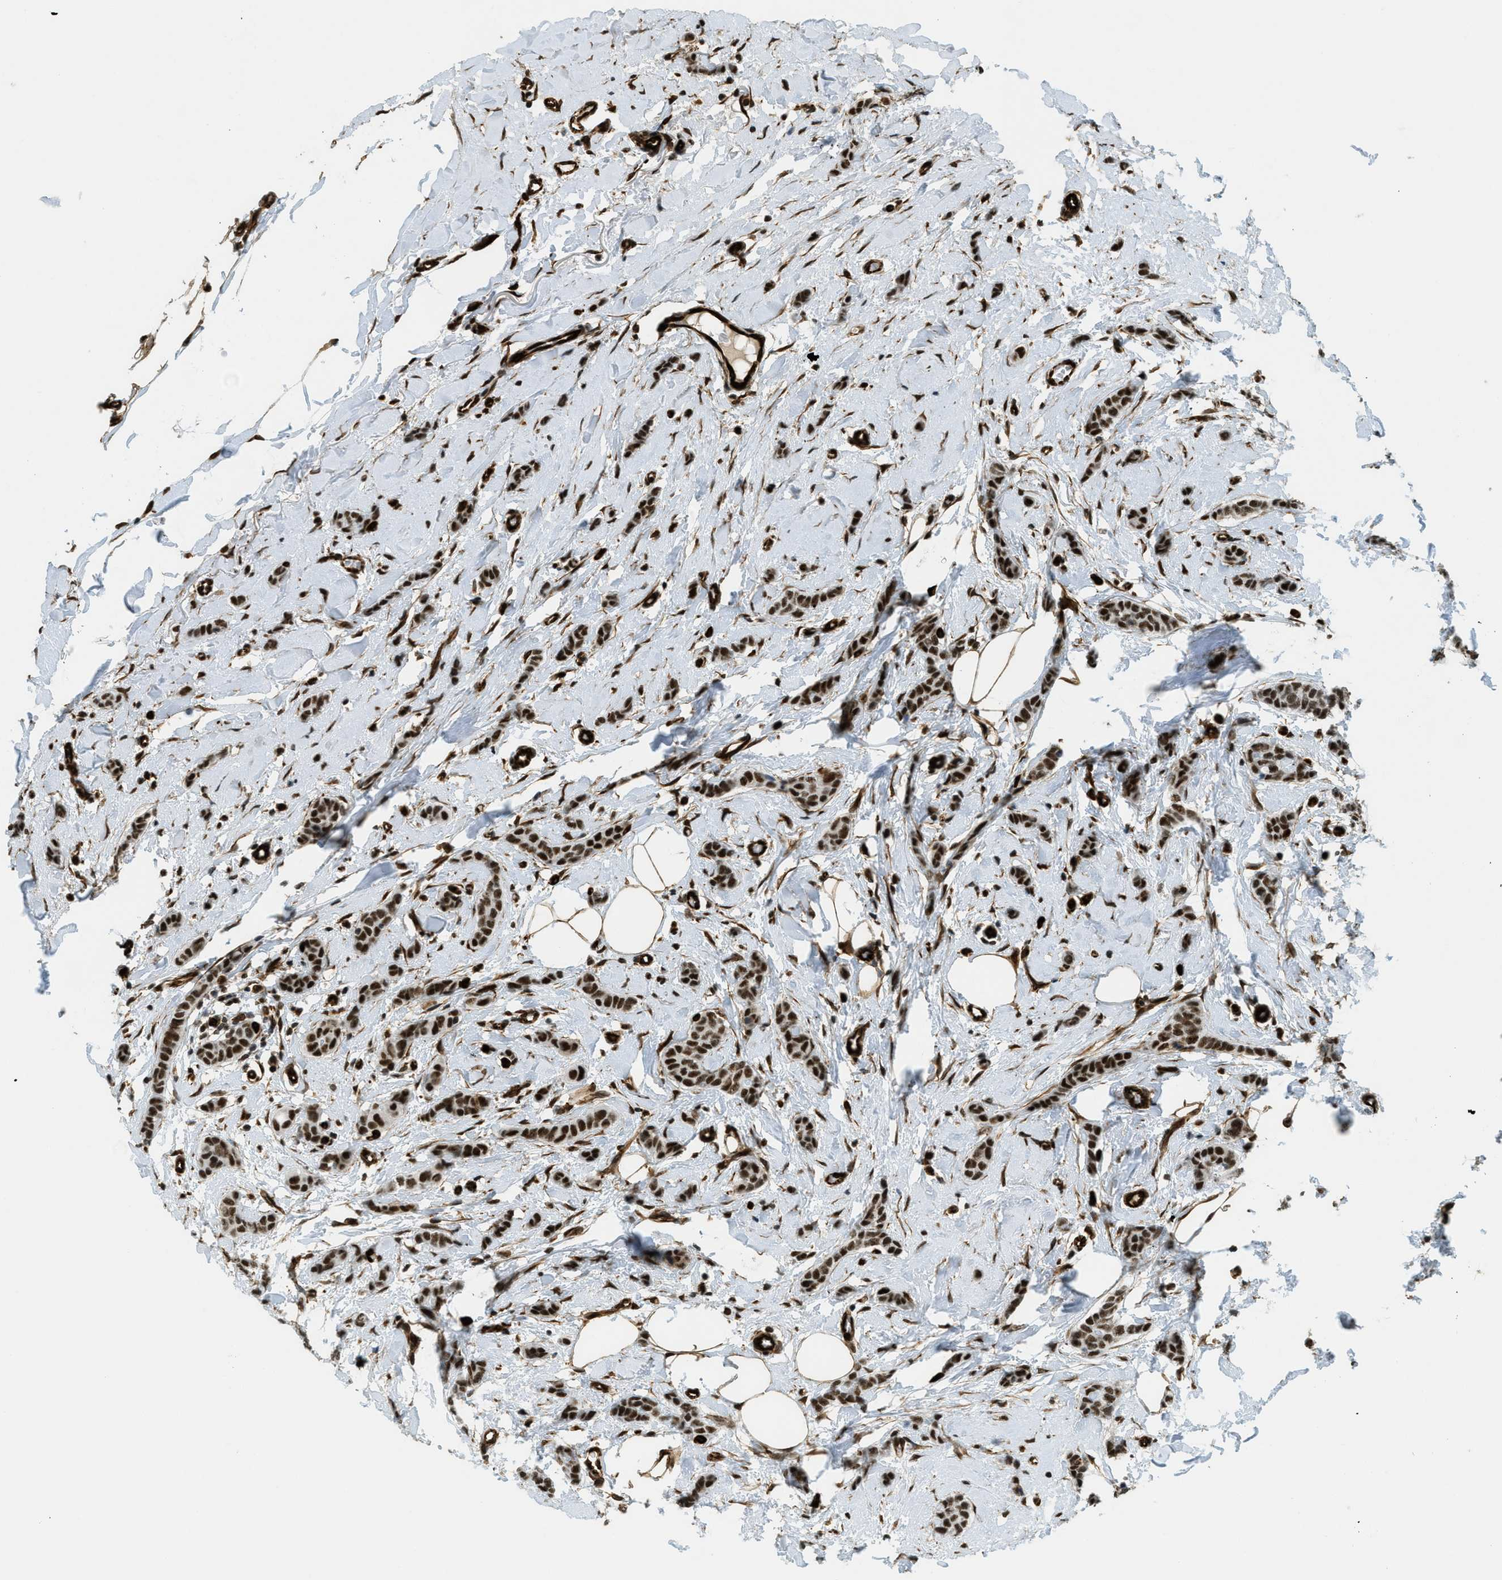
{"staining": {"intensity": "strong", "quantity": ">75%", "location": "nuclear"}, "tissue": "breast cancer", "cell_type": "Tumor cells", "image_type": "cancer", "snomed": [{"axis": "morphology", "description": "Lobular carcinoma"}, {"axis": "topography", "description": "Skin"}, {"axis": "topography", "description": "Breast"}], "caption": "Human lobular carcinoma (breast) stained with a protein marker shows strong staining in tumor cells.", "gene": "ZFR", "patient": {"sex": "female", "age": 46}}